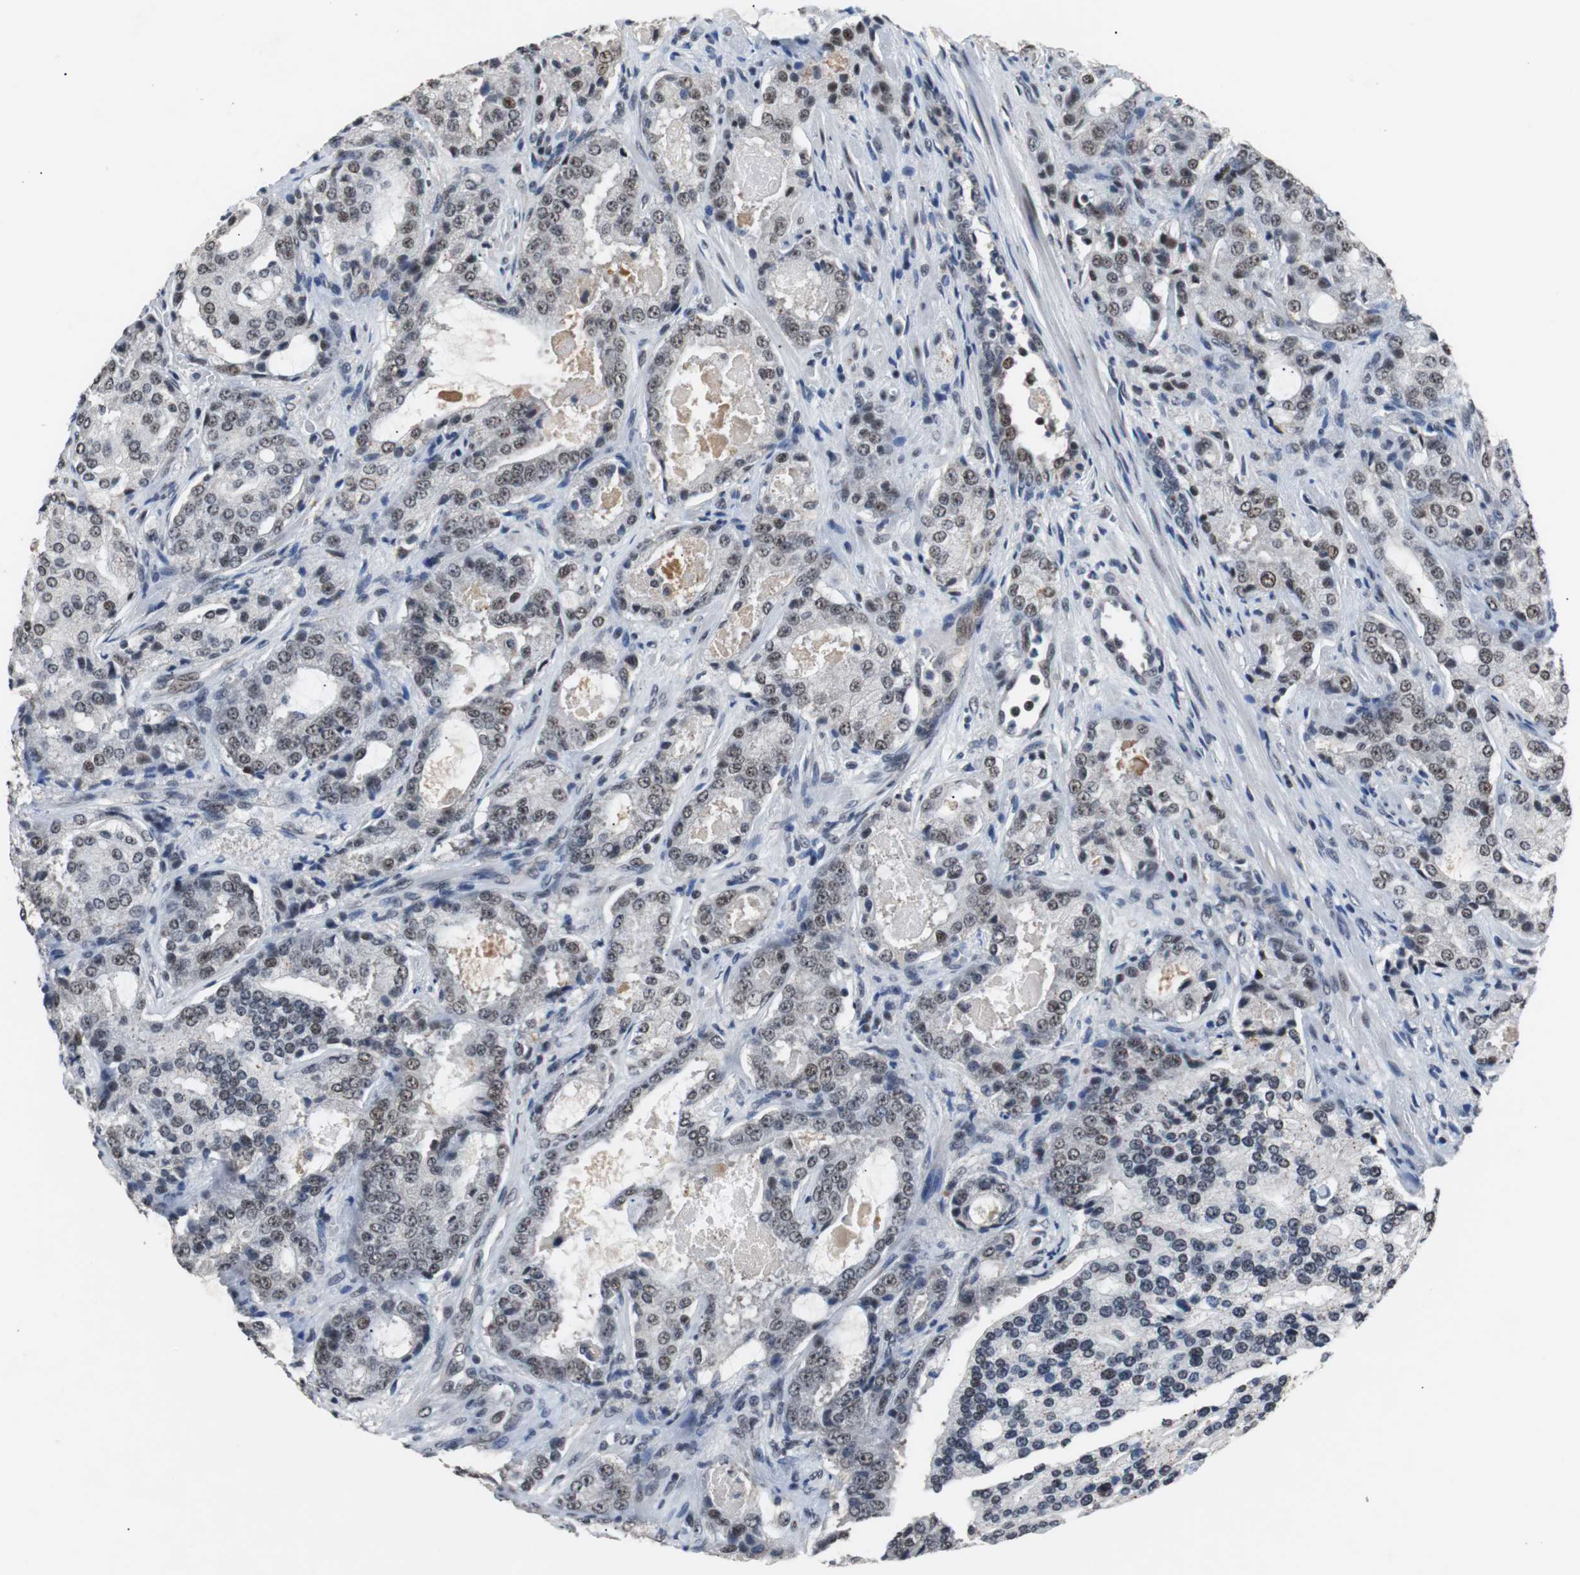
{"staining": {"intensity": "weak", "quantity": "<25%", "location": "nuclear"}, "tissue": "prostate cancer", "cell_type": "Tumor cells", "image_type": "cancer", "snomed": [{"axis": "morphology", "description": "Adenocarcinoma, High grade"}, {"axis": "topography", "description": "Prostate"}], "caption": "DAB immunohistochemical staining of human prostate cancer displays no significant positivity in tumor cells.", "gene": "USP28", "patient": {"sex": "male", "age": 72}}